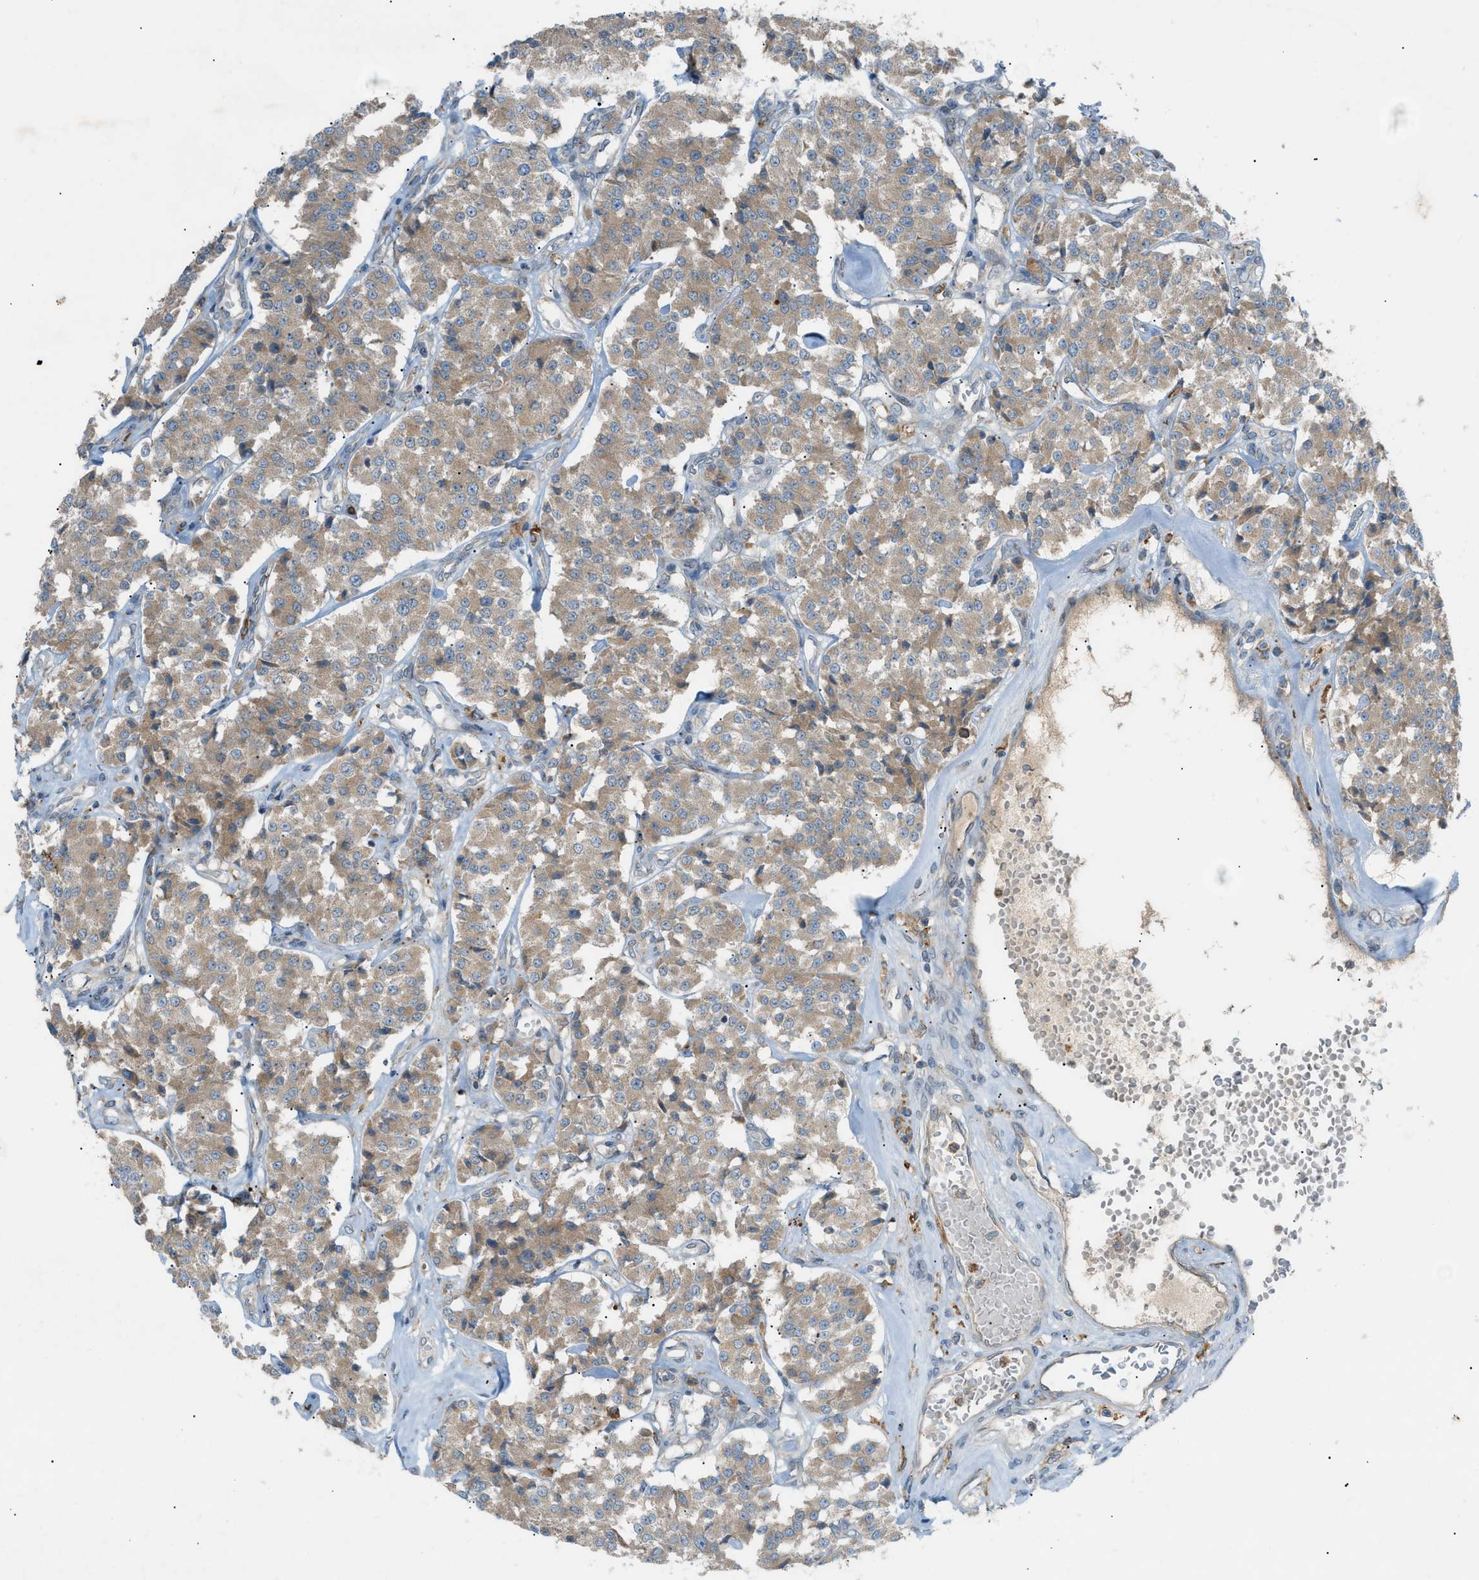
{"staining": {"intensity": "weak", "quantity": ">75%", "location": "cytoplasmic/membranous"}, "tissue": "carcinoid", "cell_type": "Tumor cells", "image_type": "cancer", "snomed": [{"axis": "morphology", "description": "Carcinoid, malignant, NOS"}, {"axis": "topography", "description": "Pancreas"}], "caption": "Tumor cells demonstrate low levels of weak cytoplasmic/membranous positivity in approximately >75% of cells in human carcinoid (malignant).", "gene": "DYRK1A", "patient": {"sex": "male", "age": 41}}